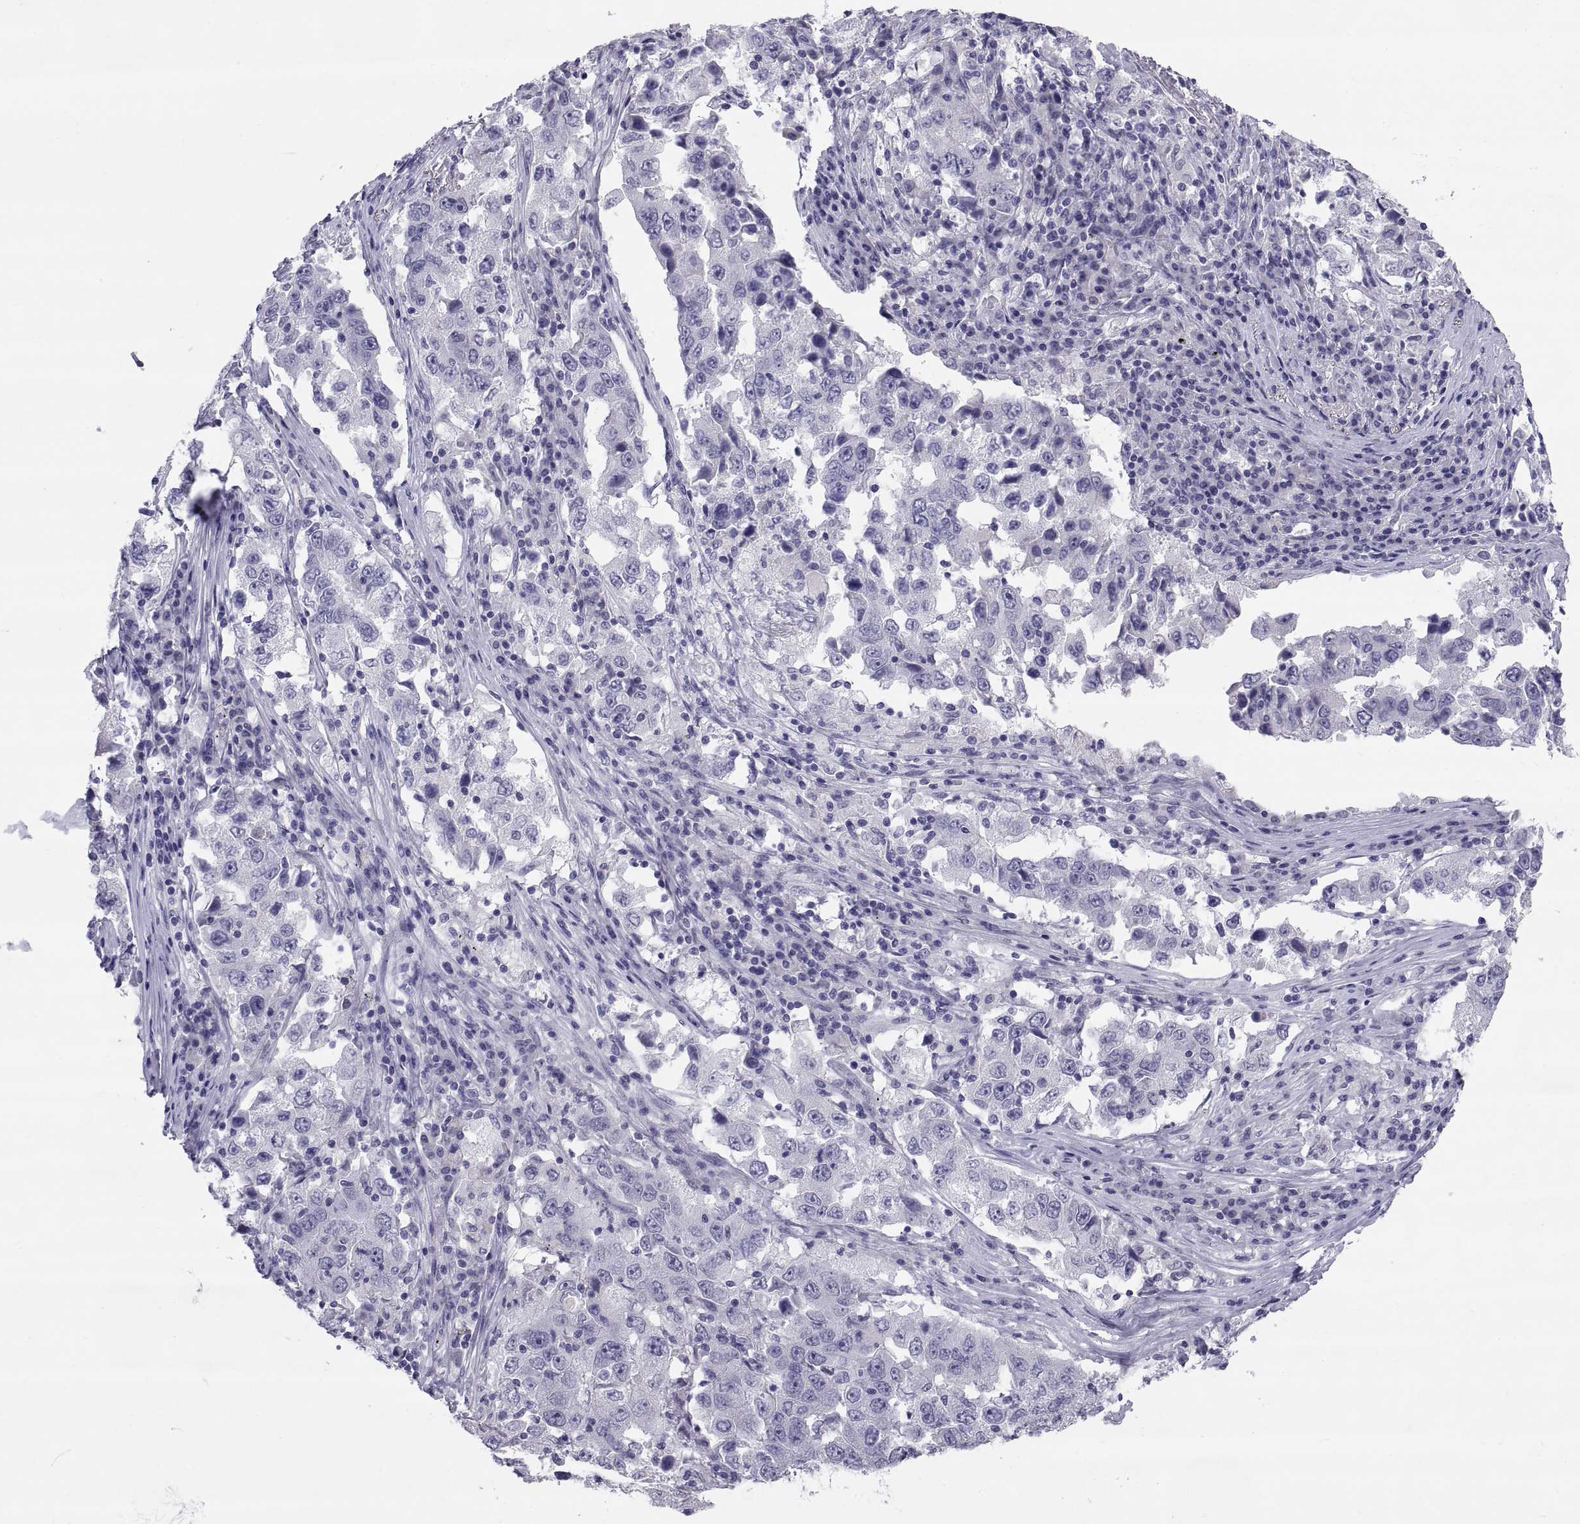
{"staining": {"intensity": "negative", "quantity": "none", "location": "none"}, "tissue": "lung cancer", "cell_type": "Tumor cells", "image_type": "cancer", "snomed": [{"axis": "morphology", "description": "Adenocarcinoma, NOS"}, {"axis": "topography", "description": "Lung"}], "caption": "Histopathology image shows no protein positivity in tumor cells of lung cancer tissue.", "gene": "TEX13A", "patient": {"sex": "male", "age": 73}}